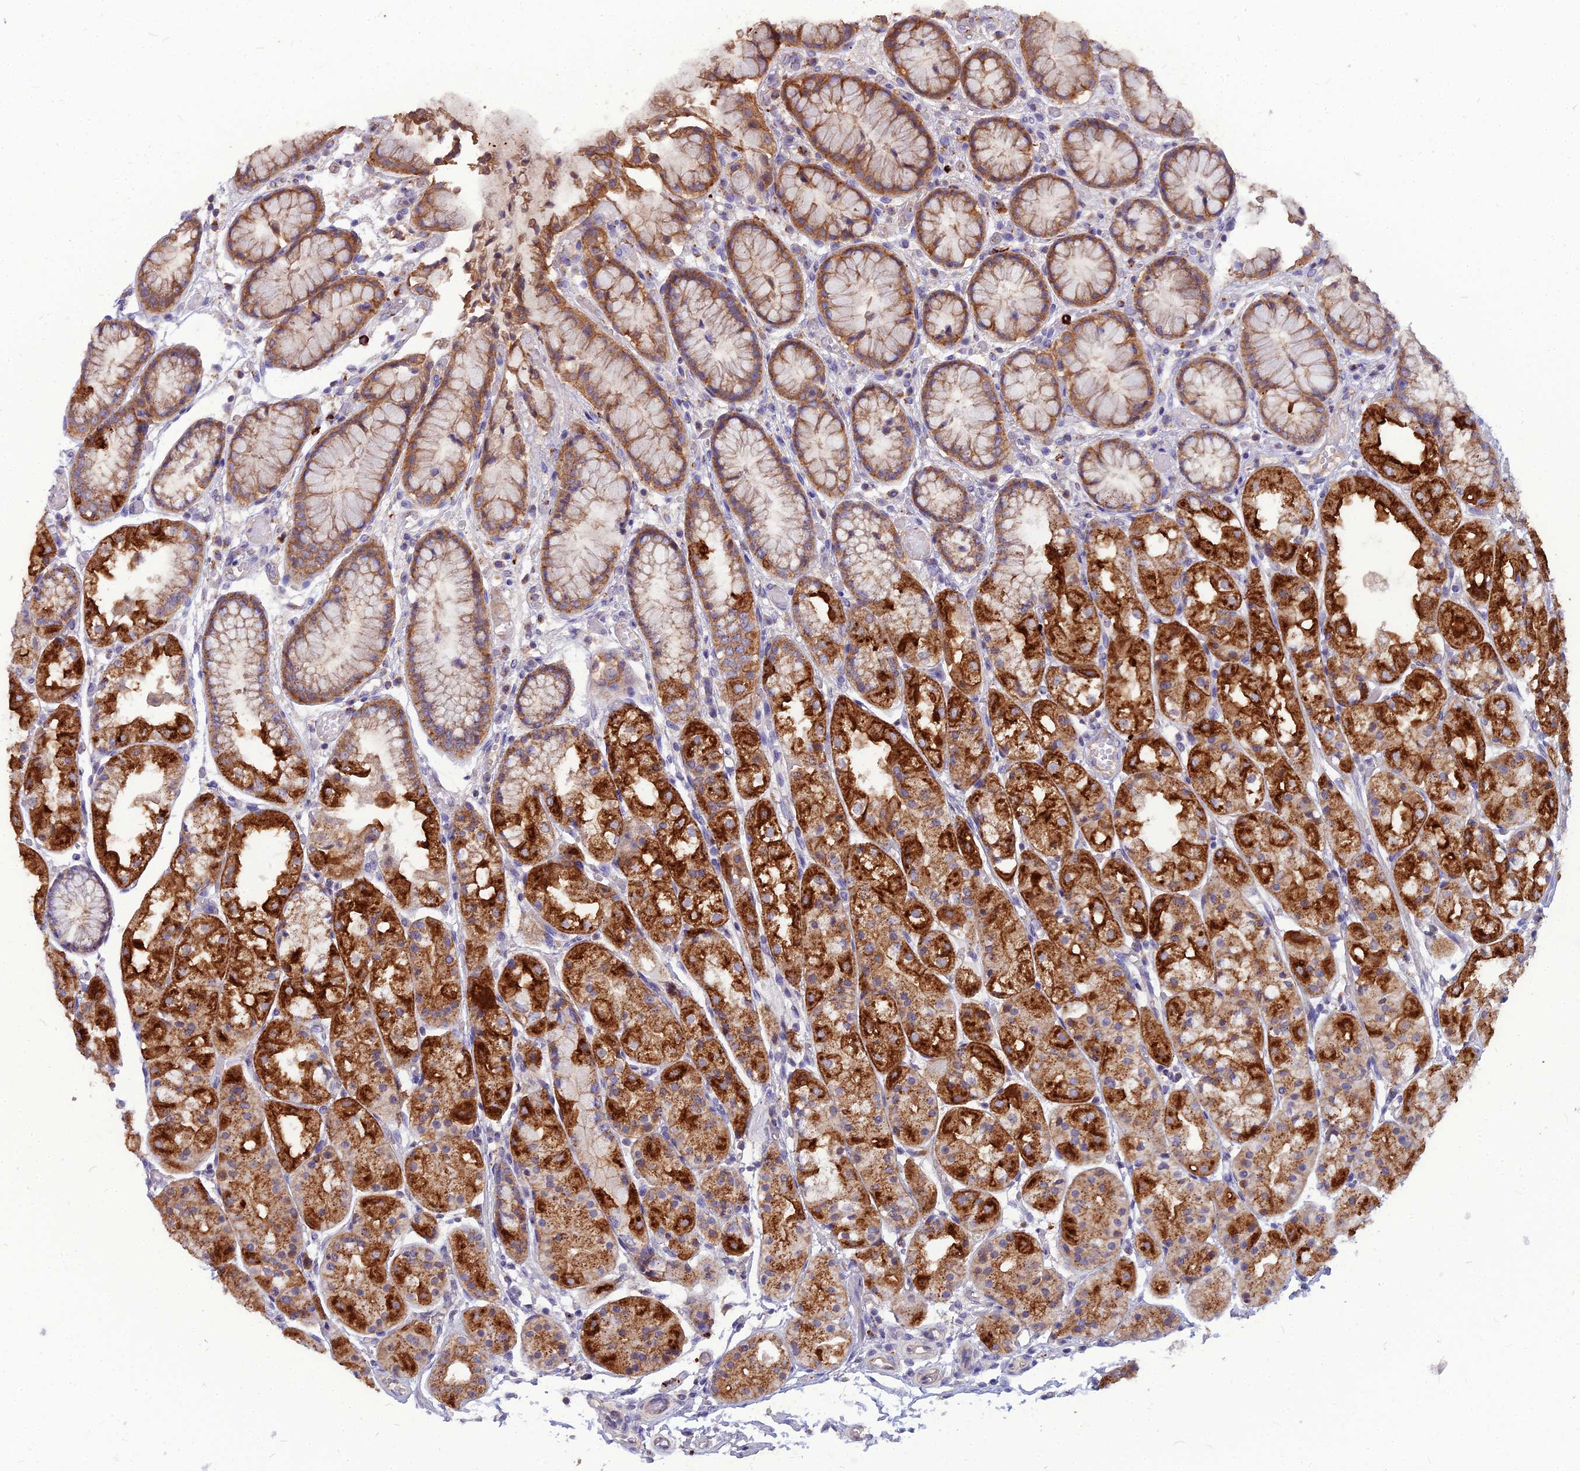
{"staining": {"intensity": "strong", "quantity": ">75%", "location": "cytoplasmic/membranous"}, "tissue": "stomach", "cell_type": "Glandular cells", "image_type": "normal", "snomed": [{"axis": "morphology", "description": "Normal tissue, NOS"}, {"axis": "topography", "description": "Stomach, upper"}], "caption": "Immunohistochemistry (IHC) photomicrograph of benign human stomach stained for a protein (brown), which reveals high levels of strong cytoplasmic/membranous staining in approximately >75% of glandular cells.", "gene": "PCED1B", "patient": {"sex": "male", "age": 72}}